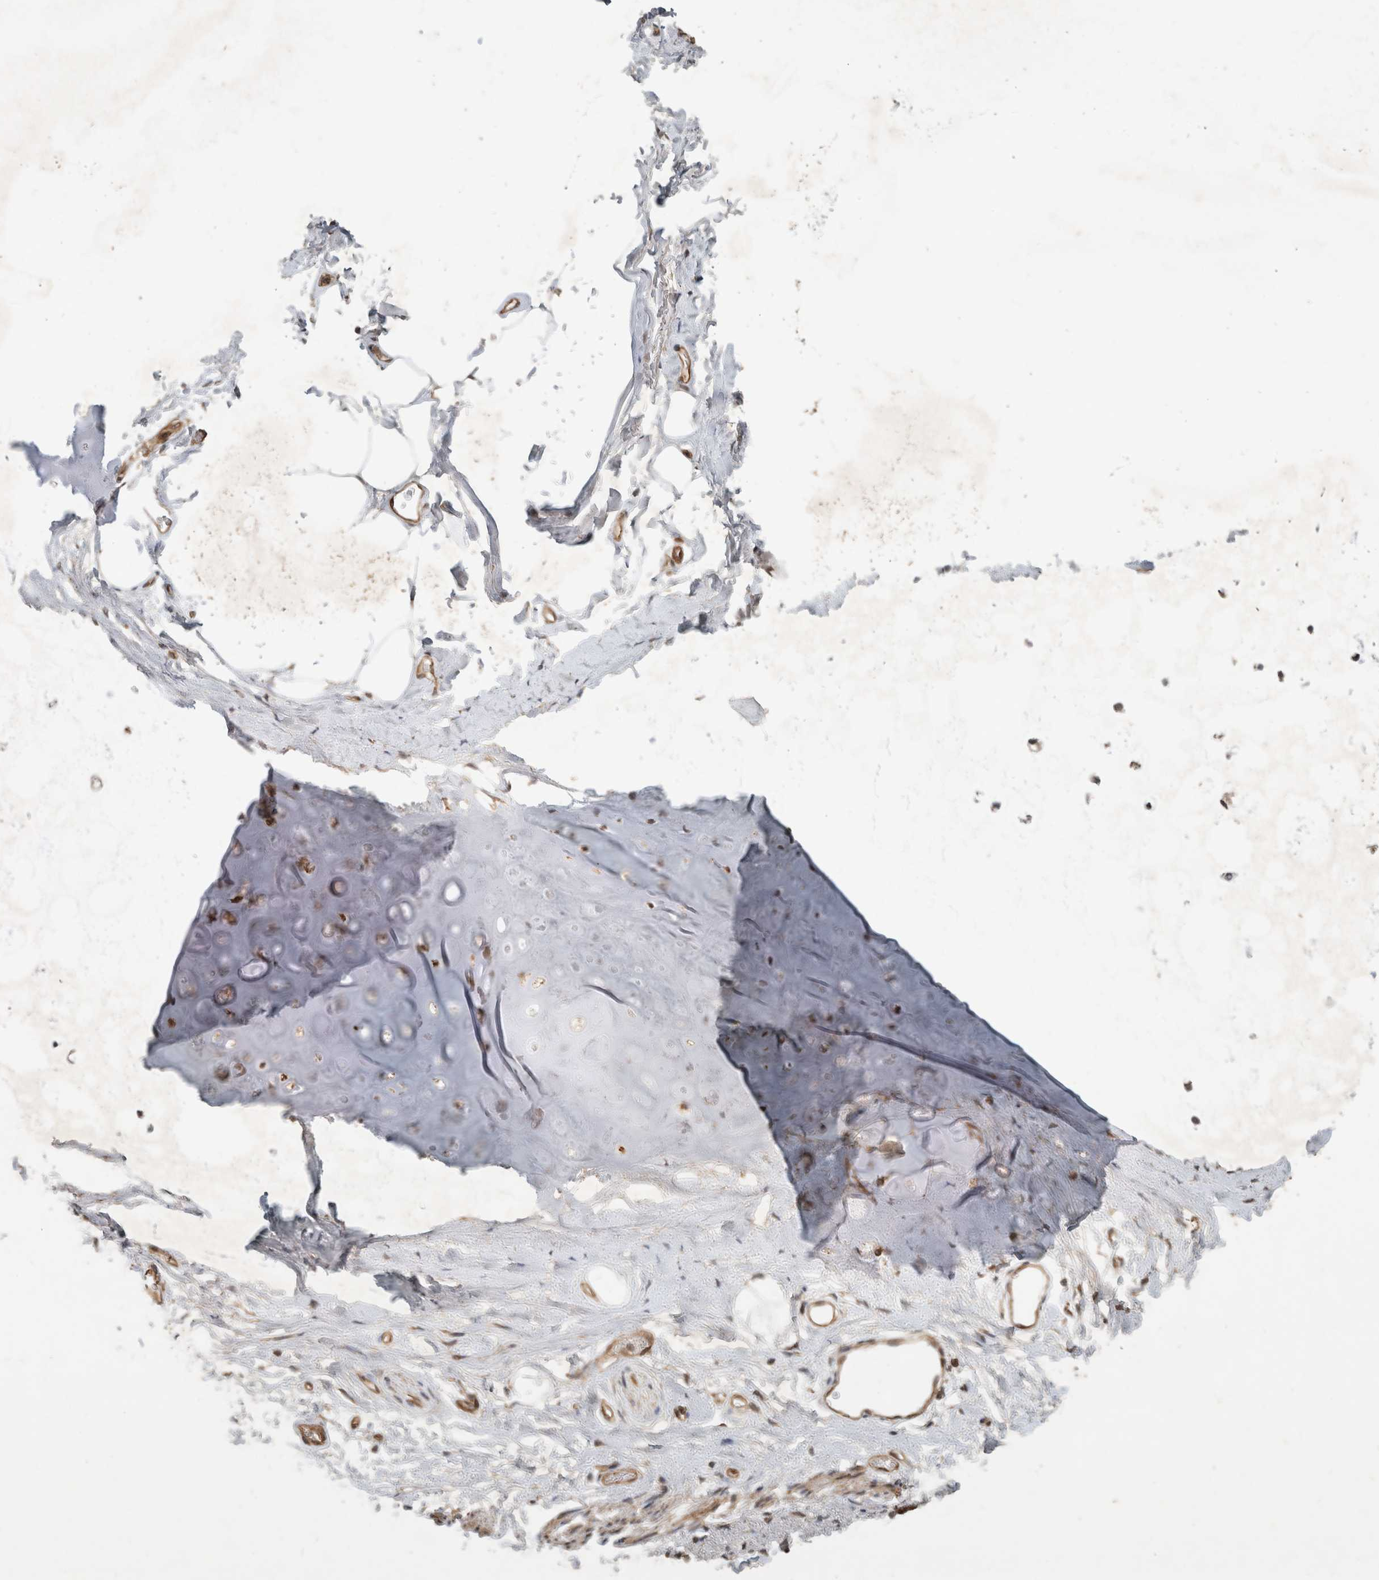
{"staining": {"intensity": "weak", "quantity": ">75%", "location": "cytoplasmic/membranous"}, "tissue": "adipose tissue", "cell_type": "Adipocytes", "image_type": "normal", "snomed": [{"axis": "morphology", "description": "Normal tissue, NOS"}, {"axis": "topography", "description": "Cartilage tissue"}, {"axis": "topography", "description": "Bronchus"}], "caption": "This histopathology image reveals immunohistochemistry (IHC) staining of unremarkable human adipose tissue, with low weak cytoplasmic/membranous positivity in about >75% of adipocytes.", "gene": "CAAP1", "patient": {"sex": "female", "age": 73}}